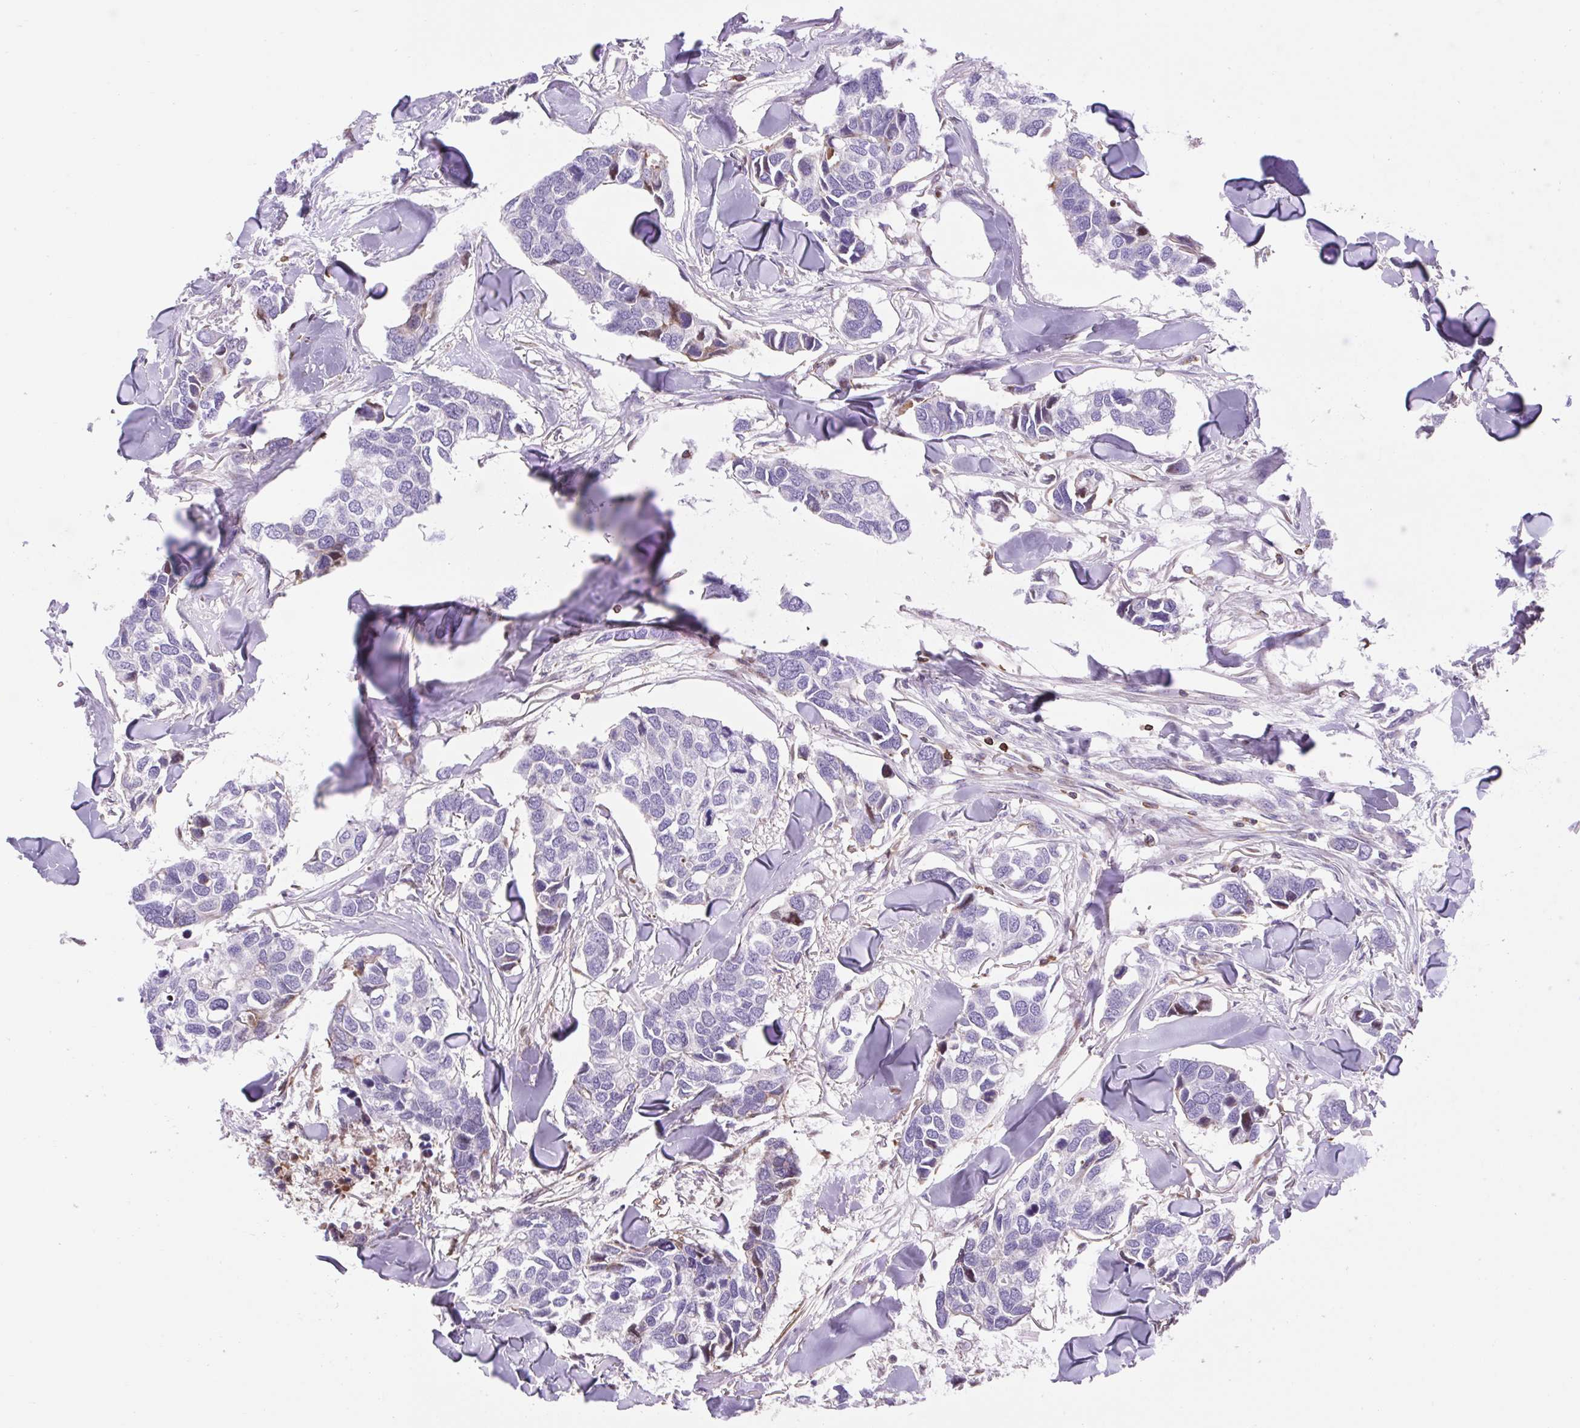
{"staining": {"intensity": "negative", "quantity": "none", "location": "none"}, "tissue": "breast cancer", "cell_type": "Tumor cells", "image_type": "cancer", "snomed": [{"axis": "morphology", "description": "Duct carcinoma"}, {"axis": "topography", "description": "Breast"}], "caption": "Immunohistochemistry (IHC) histopathology image of neoplastic tissue: intraductal carcinoma (breast) stained with DAB (3,3'-diaminobenzidine) demonstrates no significant protein expression in tumor cells. Nuclei are stained in blue.", "gene": "TPRG1", "patient": {"sex": "female", "age": 83}}